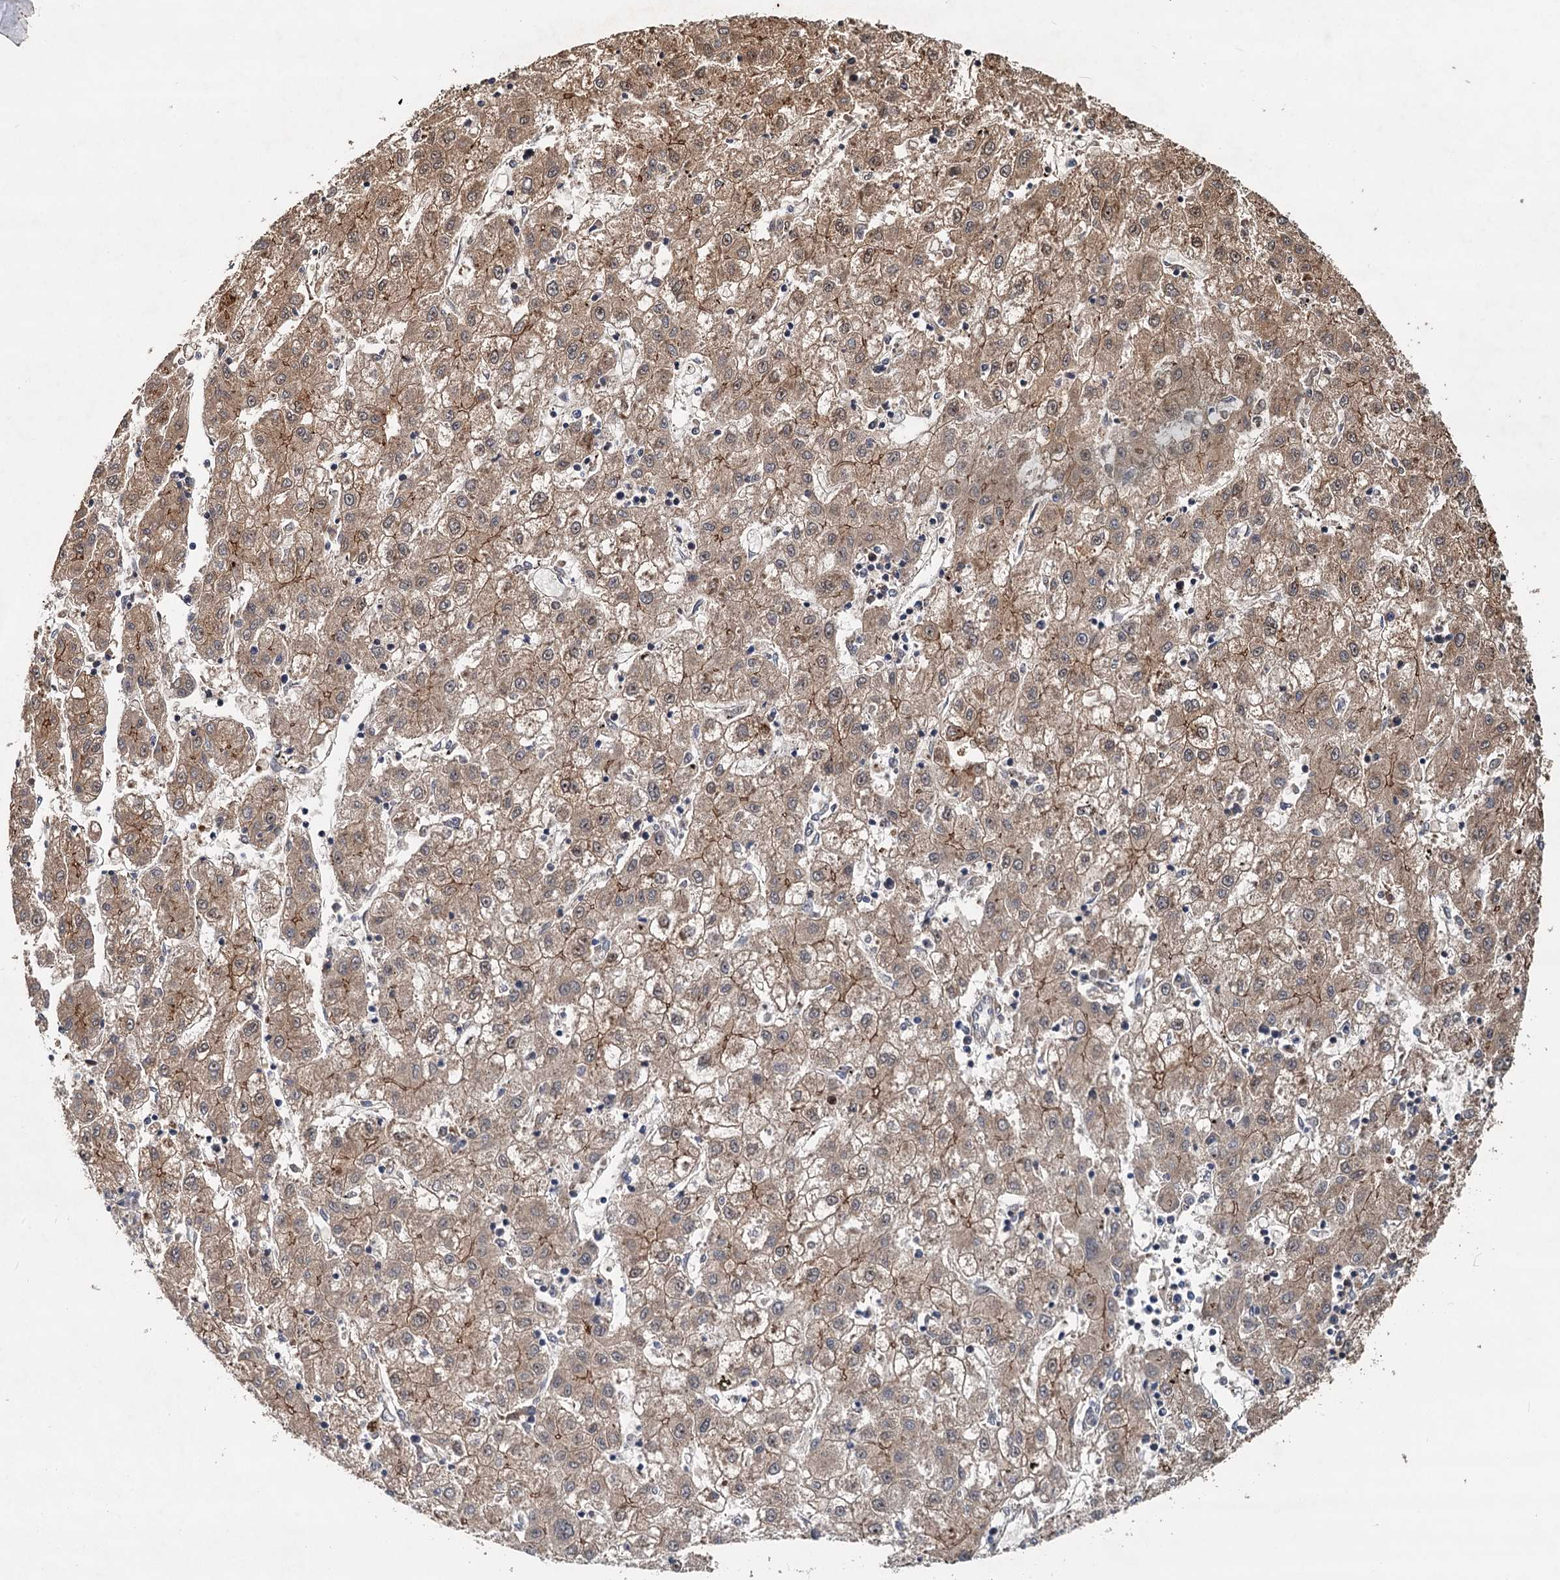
{"staining": {"intensity": "moderate", "quantity": ">75%", "location": "cytoplasmic/membranous"}, "tissue": "liver cancer", "cell_type": "Tumor cells", "image_type": "cancer", "snomed": [{"axis": "morphology", "description": "Carcinoma, Hepatocellular, NOS"}, {"axis": "topography", "description": "Liver"}], "caption": "Immunohistochemistry photomicrograph of neoplastic tissue: human liver cancer (hepatocellular carcinoma) stained using IHC demonstrates medium levels of moderate protein expression localized specifically in the cytoplasmic/membranous of tumor cells, appearing as a cytoplasmic/membranous brown color.", "gene": "LRRK2", "patient": {"sex": "male", "age": 72}}